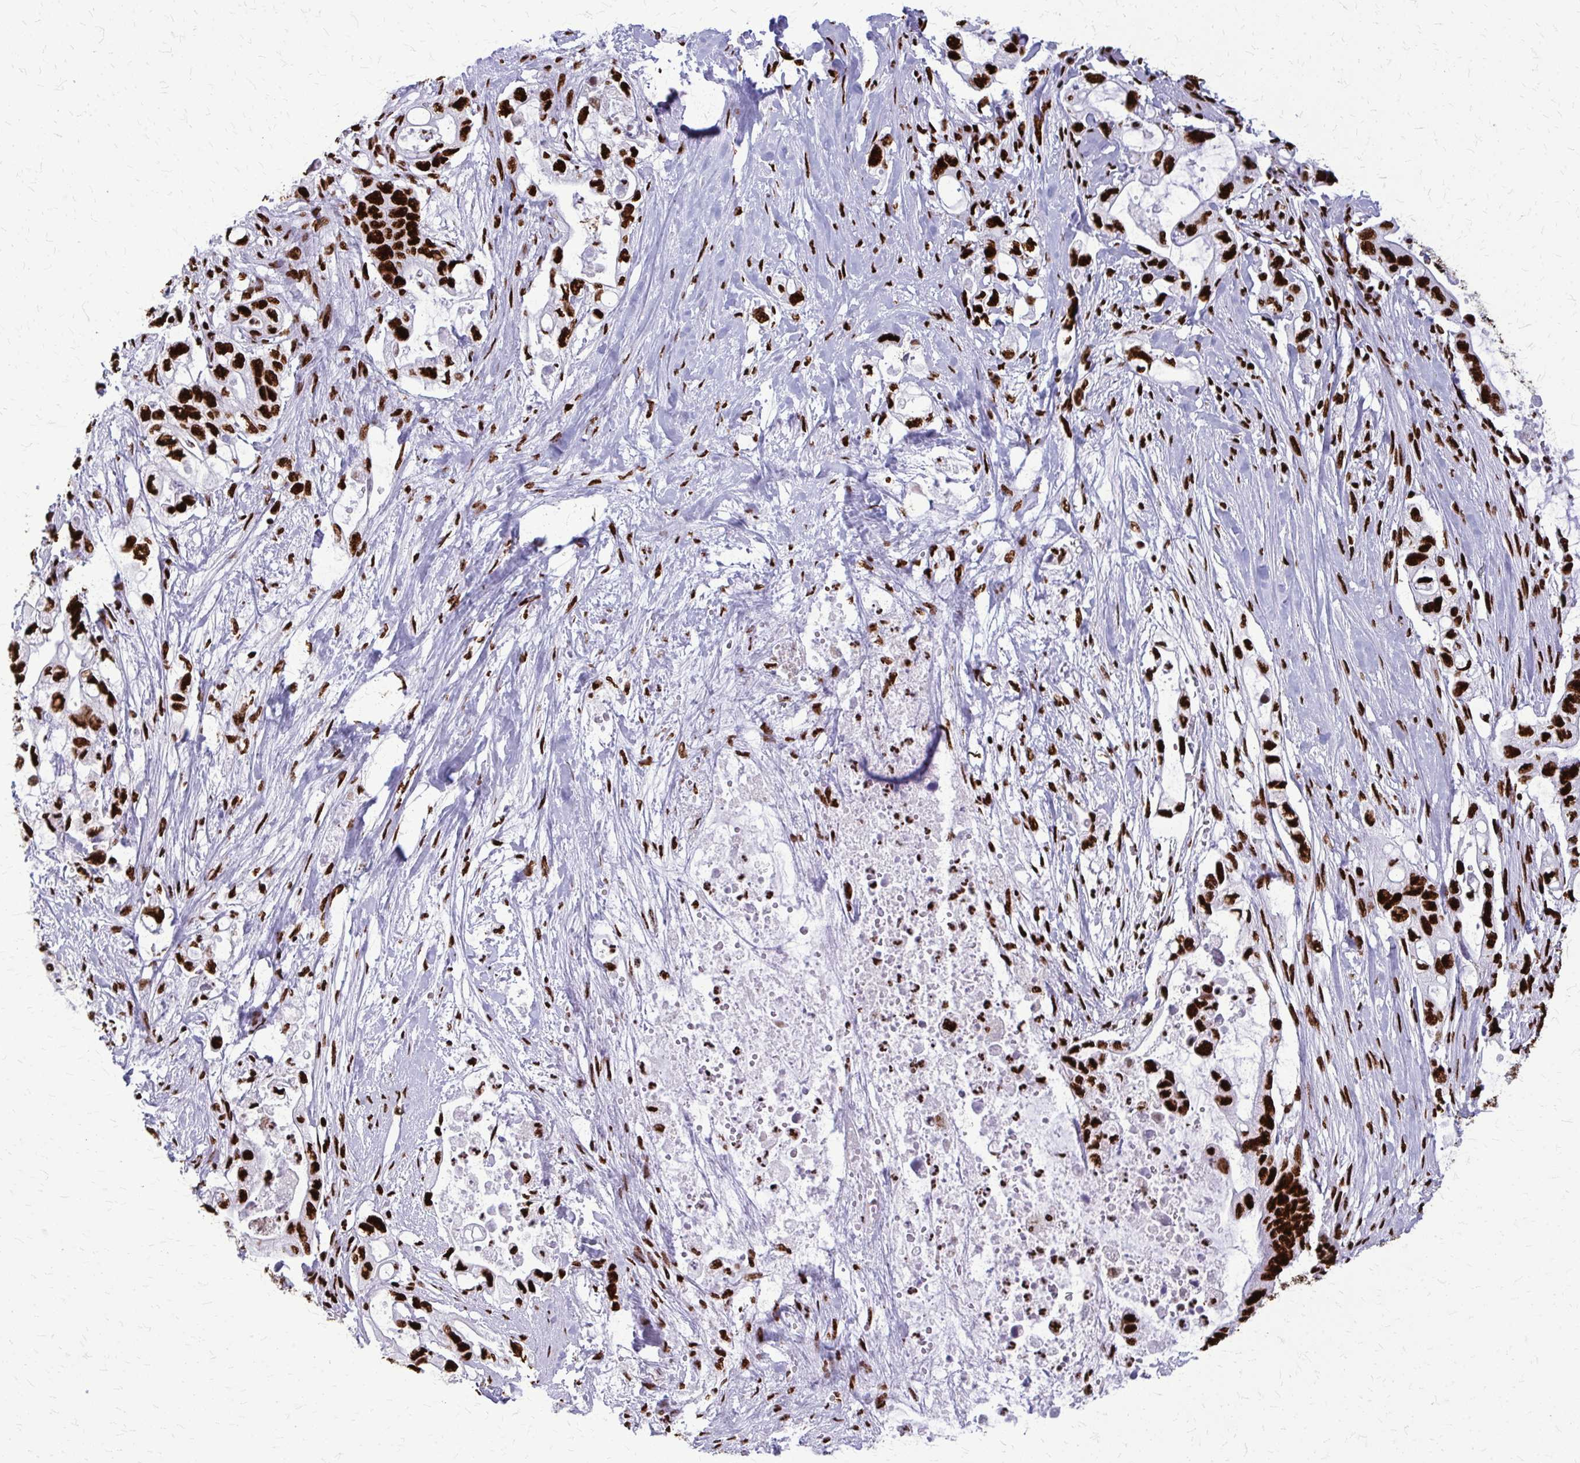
{"staining": {"intensity": "strong", "quantity": ">75%", "location": "nuclear"}, "tissue": "pancreatic cancer", "cell_type": "Tumor cells", "image_type": "cancer", "snomed": [{"axis": "morphology", "description": "Adenocarcinoma, NOS"}, {"axis": "topography", "description": "Pancreas"}], "caption": "Immunohistochemistry (IHC) (DAB (3,3'-diaminobenzidine)) staining of pancreatic cancer exhibits strong nuclear protein staining in about >75% of tumor cells. (DAB IHC, brown staining for protein, blue staining for nuclei).", "gene": "SFPQ", "patient": {"sex": "female", "age": 72}}